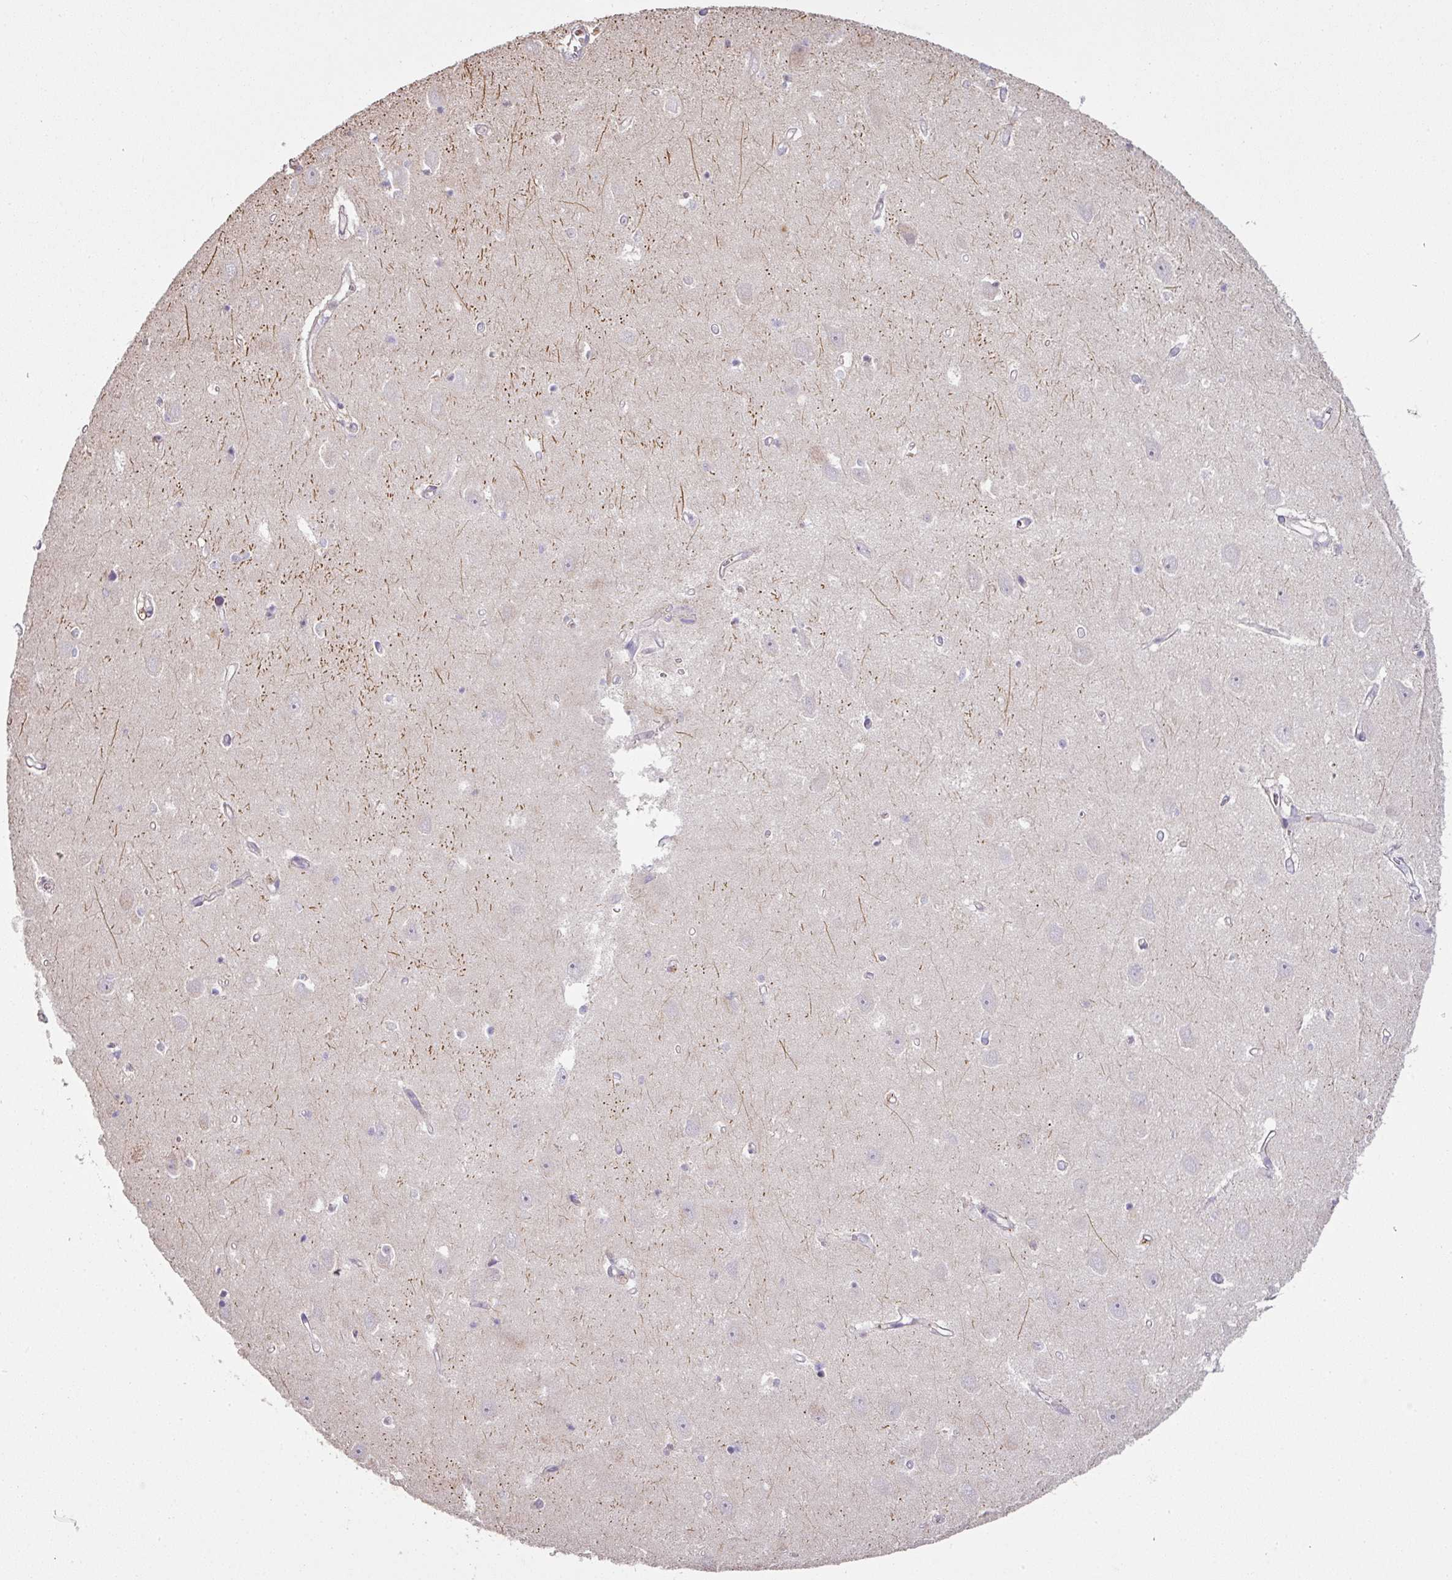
{"staining": {"intensity": "negative", "quantity": "none", "location": "none"}, "tissue": "hippocampus", "cell_type": "Glial cells", "image_type": "normal", "snomed": [{"axis": "morphology", "description": "Normal tissue, NOS"}, {"axis": "topography", "description": "Hippocampus"}], "caption": "Immunohistochemistry (IHC) histopathology image of unremarkable hippocampus: hippocampus stained with DAB (3,3'-diaminobenzidine) reveals no significant protein expression in glial cells.", "gene": "CXCR5", "patient": {"sex": "female", "age": 64}}